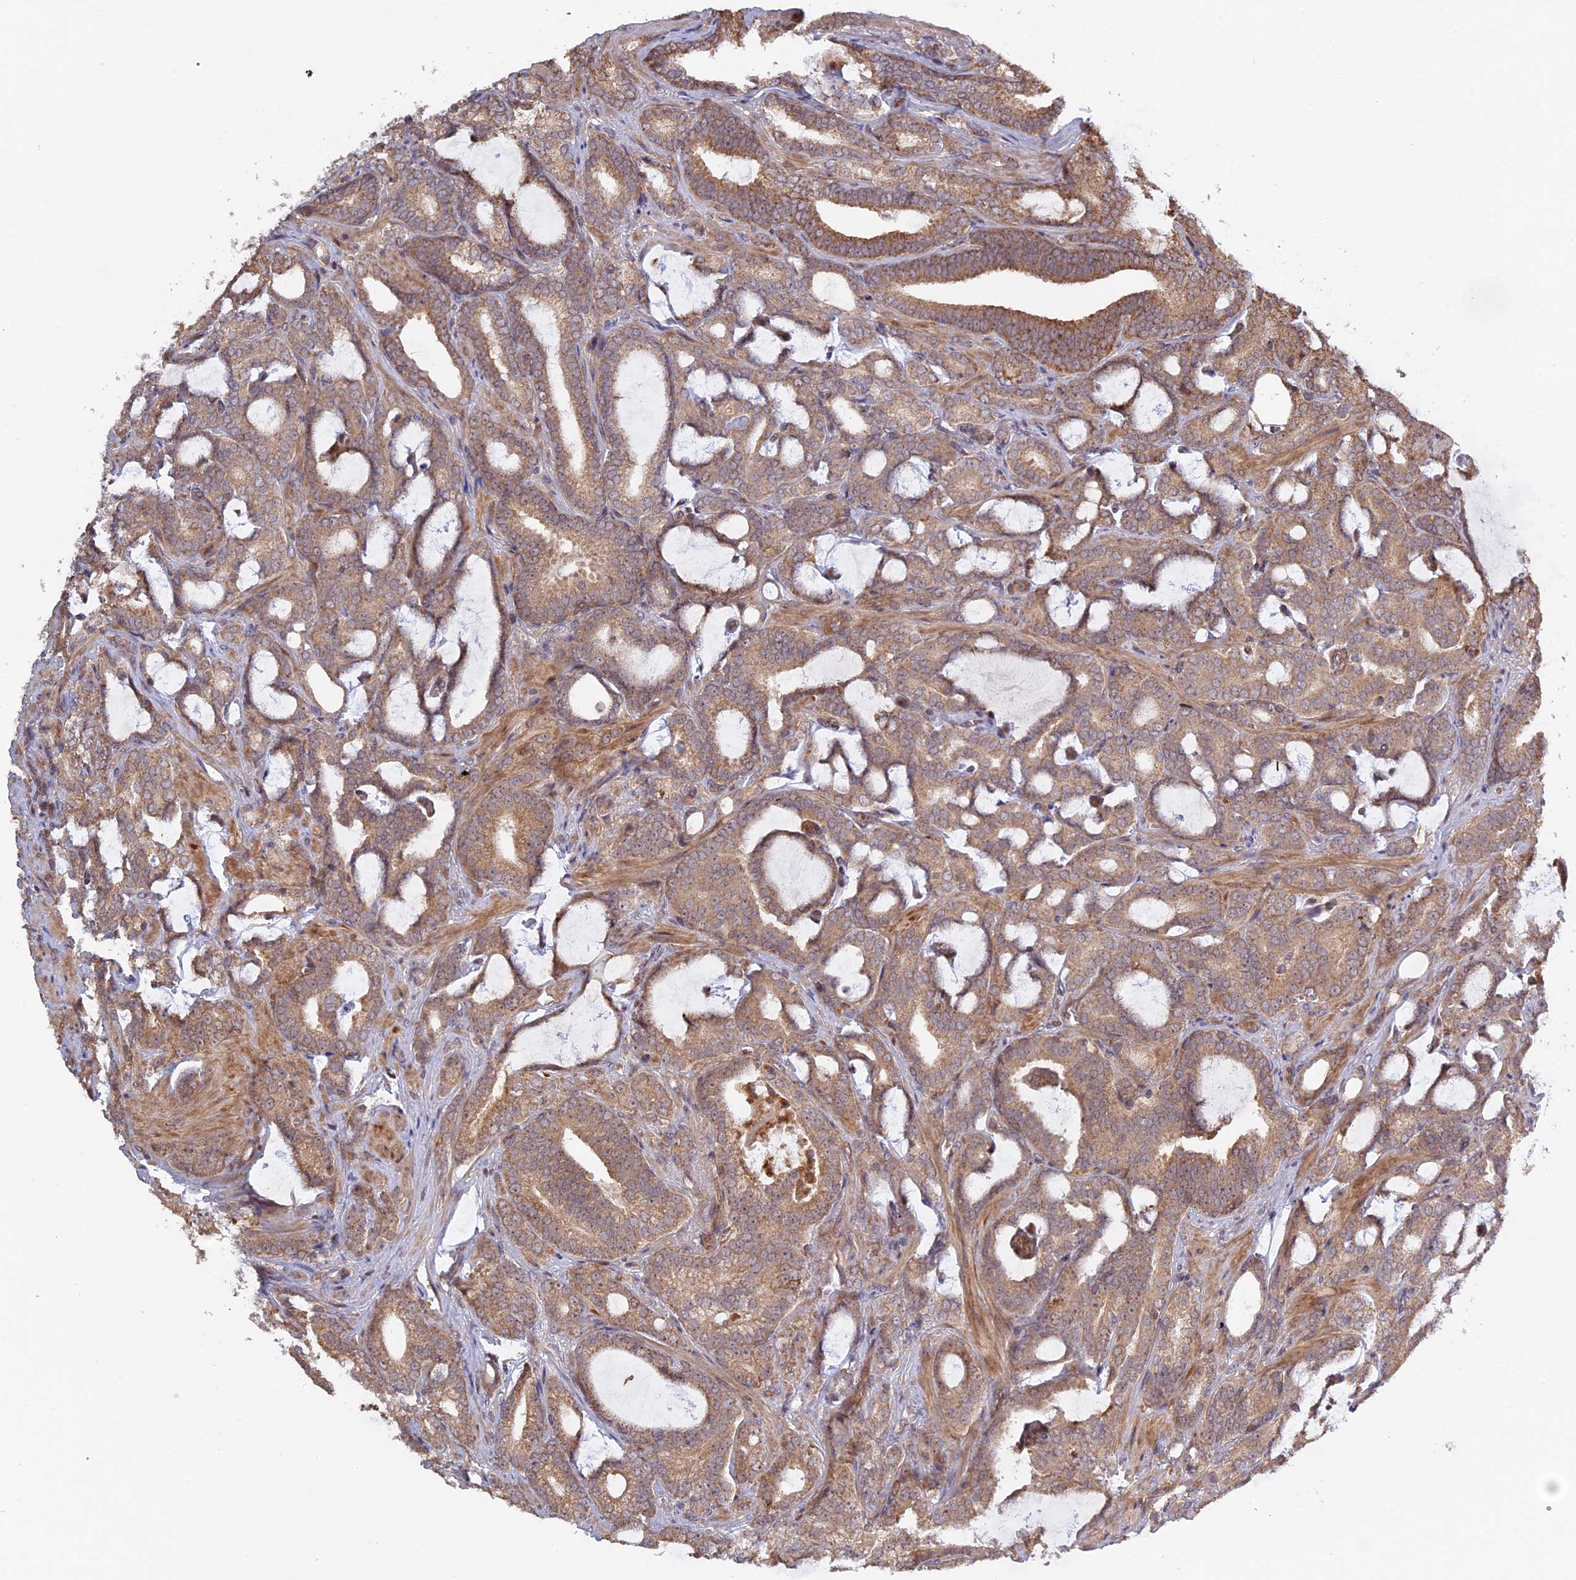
{"staining": {"intensity": "moderate", "quantity": ">75%", "location": "cytoplasmic/membranous"}, "tissue": "prostate cancer", "cell_type": "Tumor cells", "image_type": "cancer", "snomed": [{"axis": "morphology", "description": "Adenocarcinoma, High grade"}, {"axis": "topography", "description": "Prostate and seminal vesicle, NOS"}], "caption": "Protein expression analysis of prostate cancer (adenocarcinoma (high-grade)) reveals moderate cytoplasmic/membranous expression in approximately >75% of tumor cells.", "gene": "FERMT1", "patient": {"sex": "male", "age": 67}}